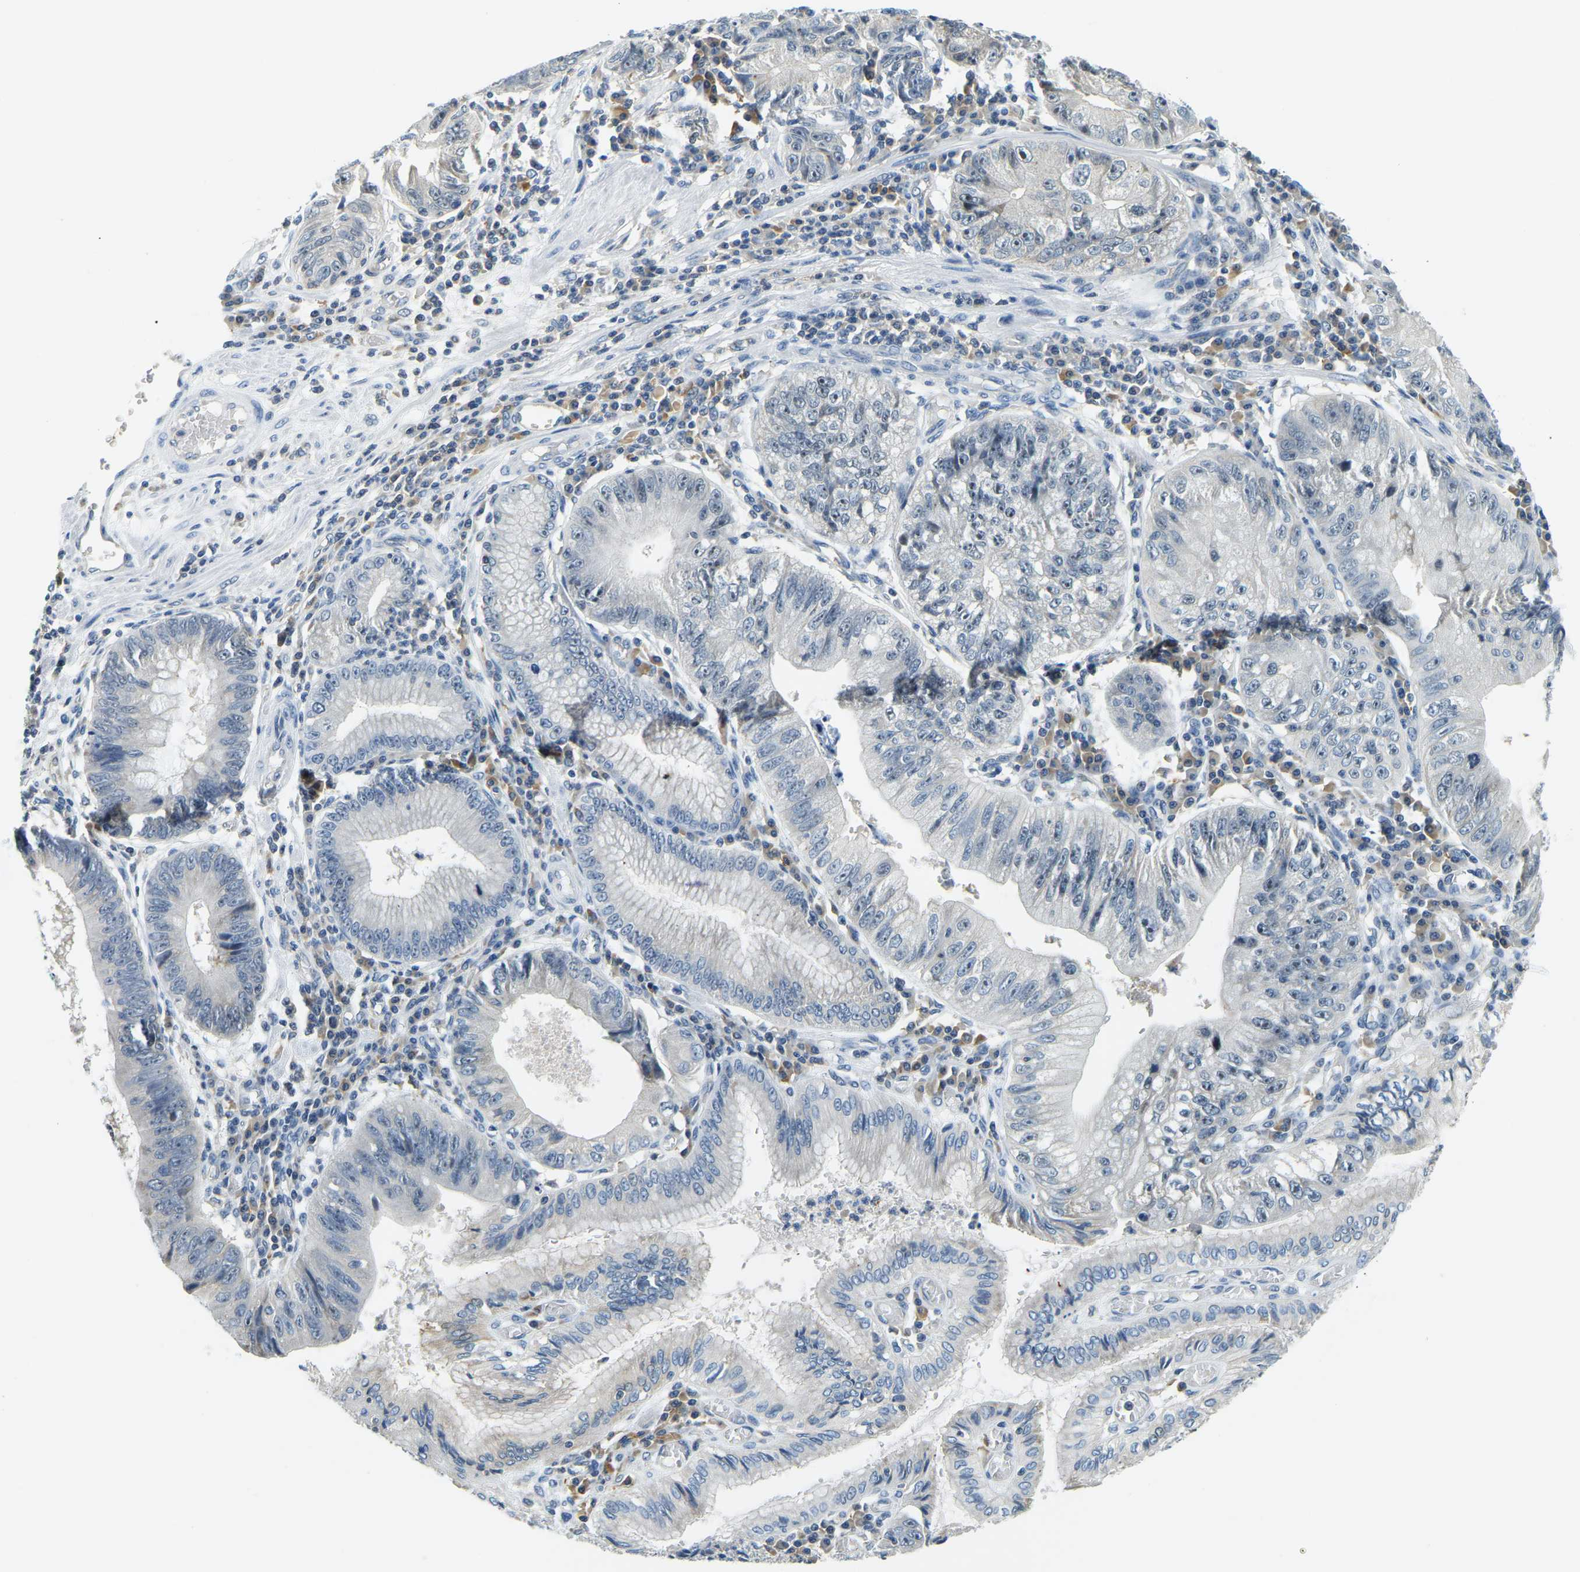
{"staining": {"intensity": "negative", "quantity": "none", "location": "none"}, "tissue": "stomach cancer", "cell_type": "Tumor cells", "image_type": "cancer", "snomed": [{"axis": "morphology", "description": "Adenocarcinoma, NOS"}, {"axis": "topography", "description": "Stomach"}], "caption": "DAB (3,3'-diaminobenzidine) immunohistochemical staining of human stomach cancer (adenocarcinoma) reveals no significant expression in tumor cells. Nuclei are stained in blue.", "gene": "RRP1", "patient": {"sex": "male", "age": 59}}